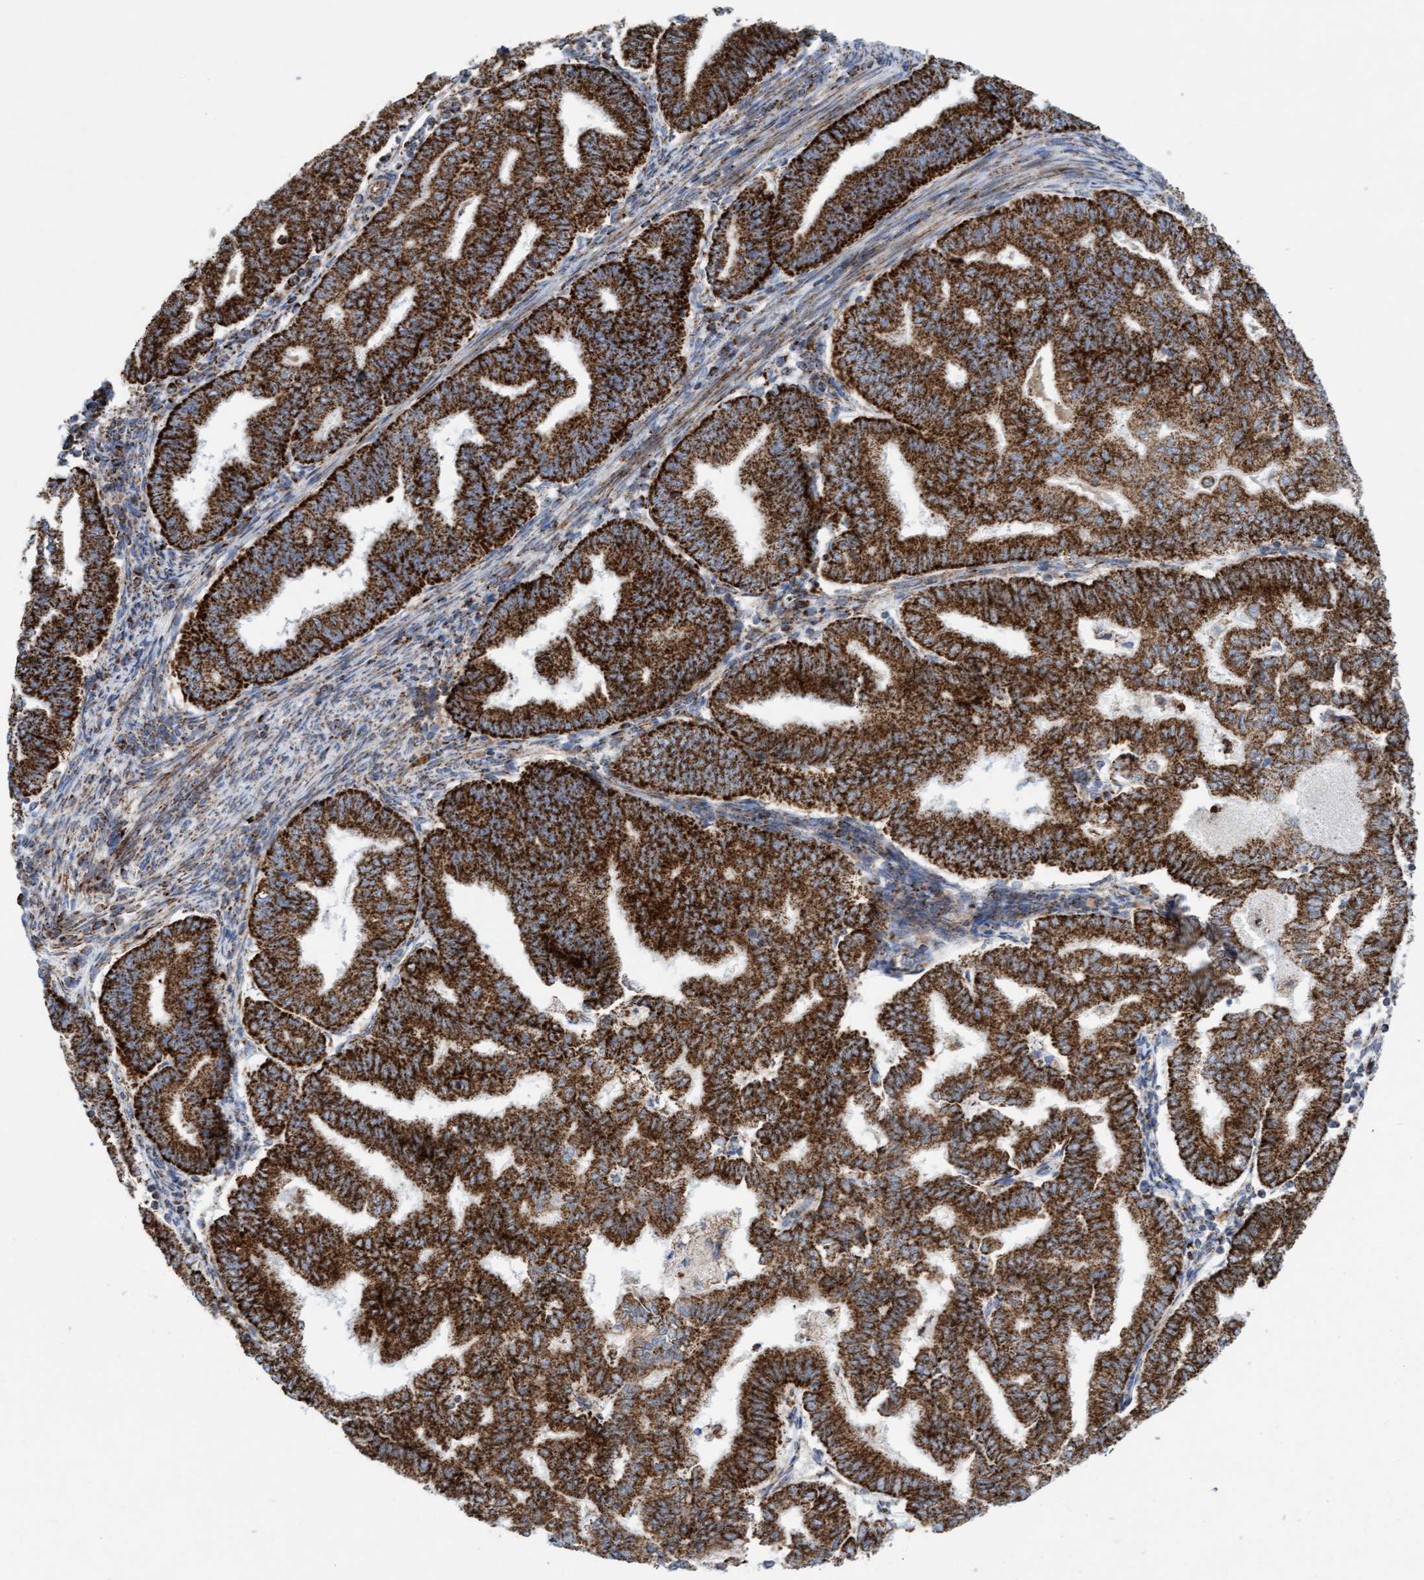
{"staining": {"intensity": "strong", "quantity": ">75%", "location": "cytoplasmic/membranous"}, "tissue": "endometrial cancer", "cell_type": "Tumor cells", "image_type": "cancer", "snomed": [{"axis": "morphology", "description": "Polyp, NOS"}, {"axis": "morphology", "description": "Adenocarcinoma, NOS"}, {"axis": "morphology", "description": "Adenoma, NOS"}, {"axis": "topography", "description": "Endometrium"}], "caption": "Approximately >75% of tumor cells in human endometrial cancer (adenocarcinoma) demonstrate strong cytoplasmic/membranous protein expression as visualized by brown immunohistochemical staining.", "gene": "GGTA1", "patient": {"sex": "female", "age": 79}}